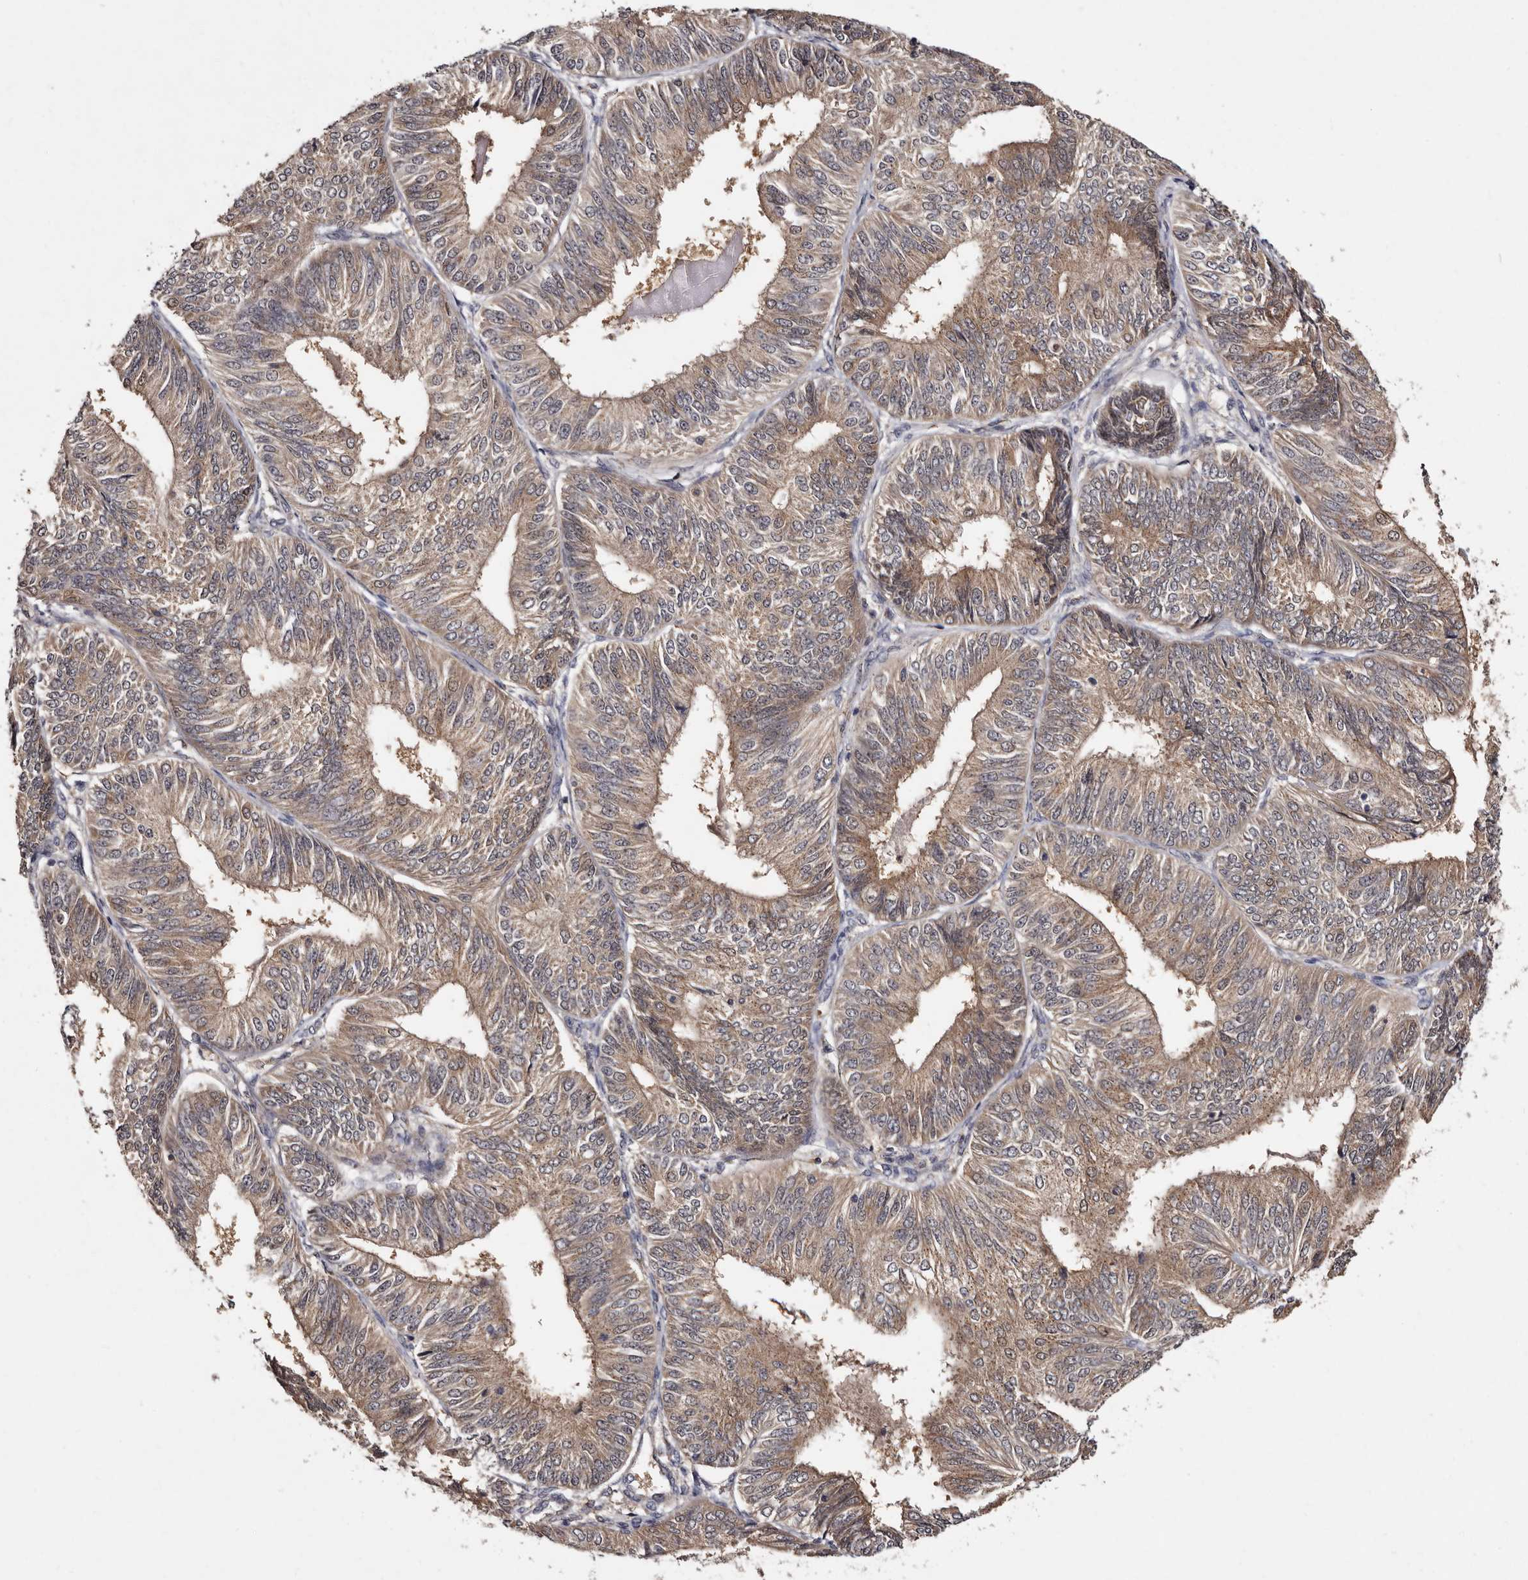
{"staining": {"intensity": "weak", "quantity": ">75%", "location": "cytoplasmic/membranous"}, "tissue": "endometrial cancer", "cell_type": "Tumor cells", "image_type": "cancer", "snomed": [{"axis": "morphology", "description": "Adenocarcinoma, NOS"}, {"axis": "topography", "description": "Endometrium"}], "caption": "Protein expression analysis of human endometrial cancer reveals weak cytoplasmic/membranous staining in approximately >75% of tumor cells.", "gene": "DNPH1", "patient": {"sex": "female", "age": 58}}